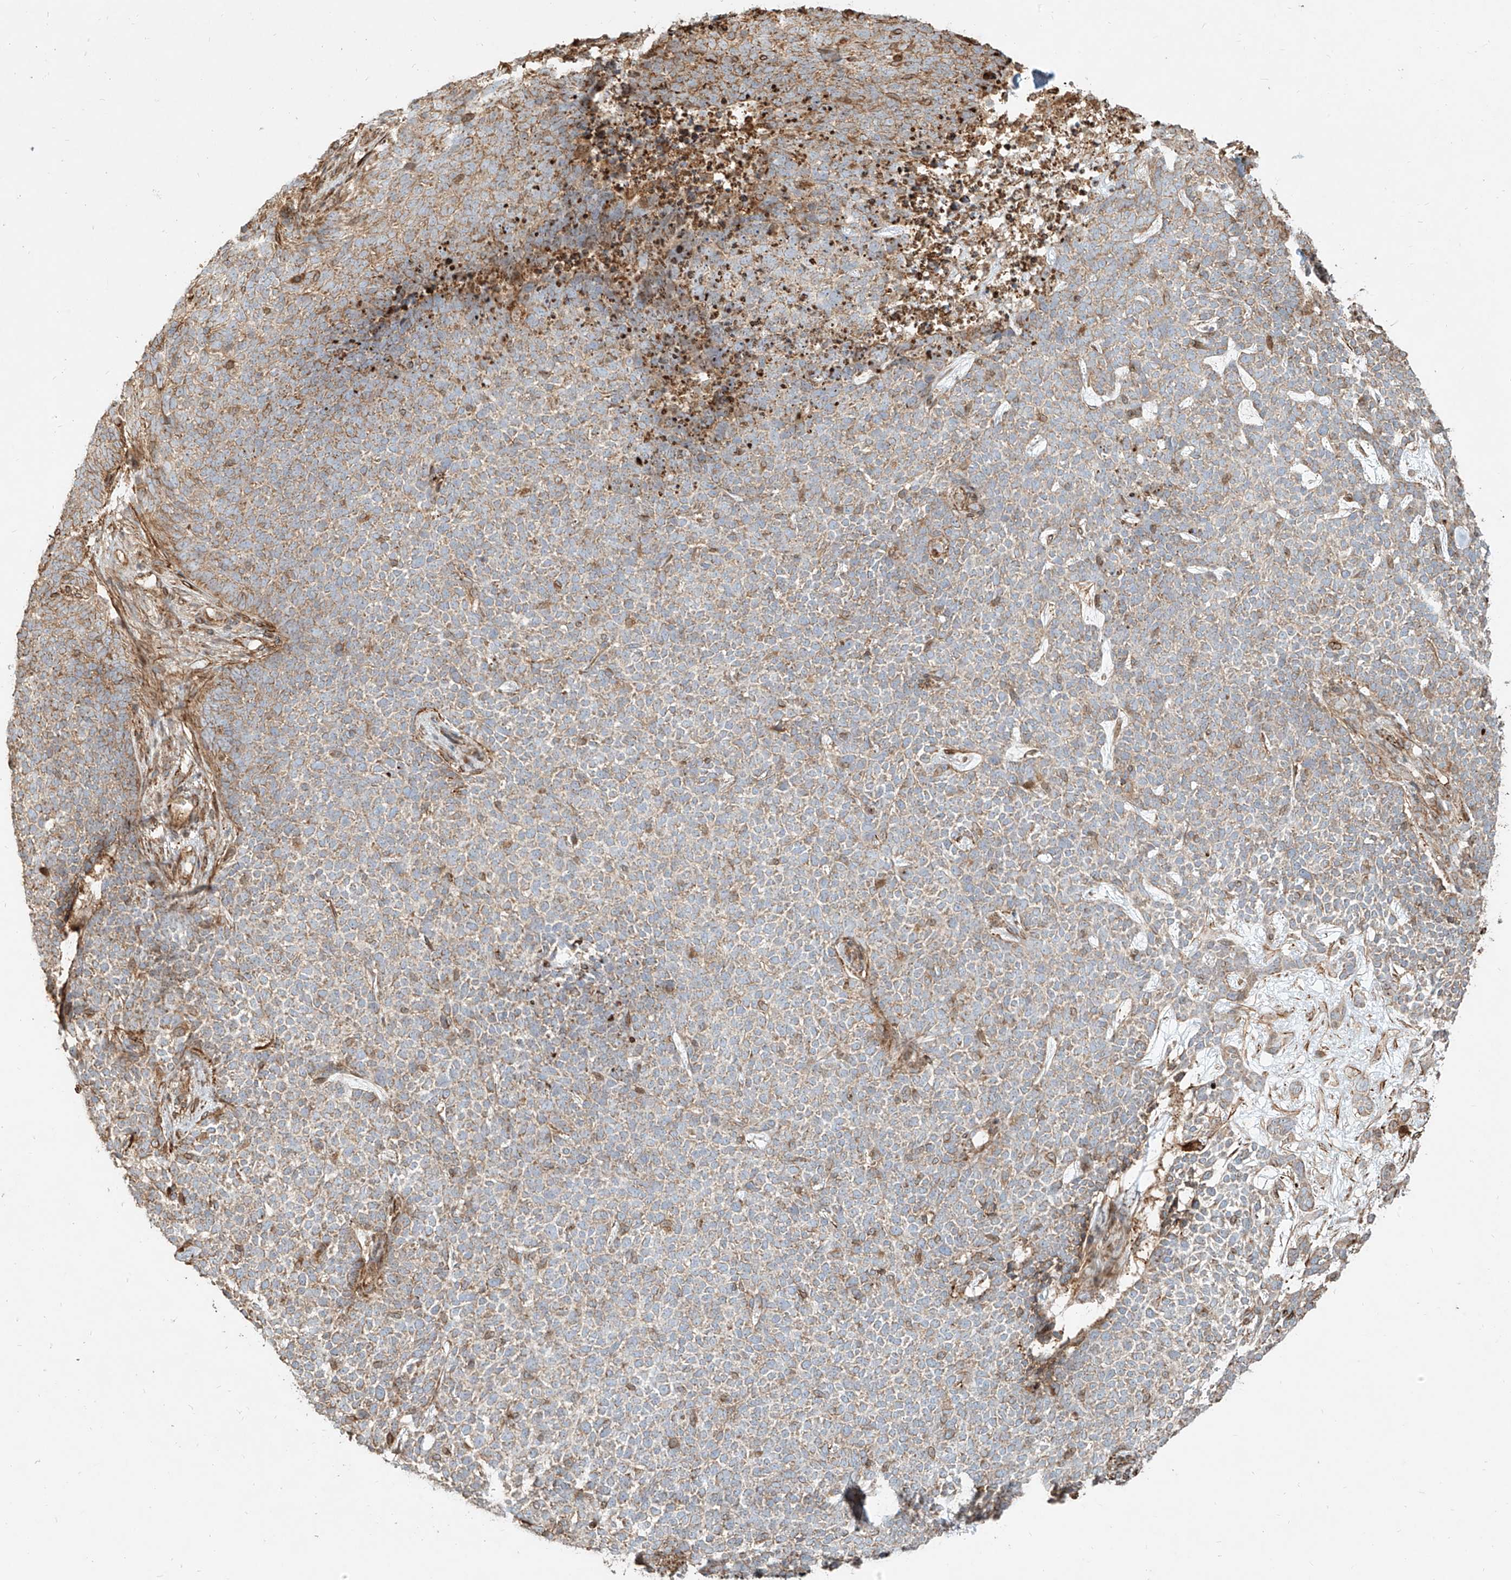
{"staining": {"intensity": "weak", "quantity": "25%-75%", "location": "cytoplasmic/membranous"}, "tissue": "skin cancer", "cell_type": "Tumor cells", "image_type": "cancer", "snomed": [{"axis": "morphology", "description": "Basal cell carcinoma"}, {"axis": "topography", "description": "Skin"}], "caption": "About 25%-75% of tumor cells in skin basal cell carcinoma reveal weak cytoplasmic/membranous protein positivity as visualized by brown immunohistochemical staining.", "gene": "MTX2", "patient": {"sex": "female", "age": 84}}